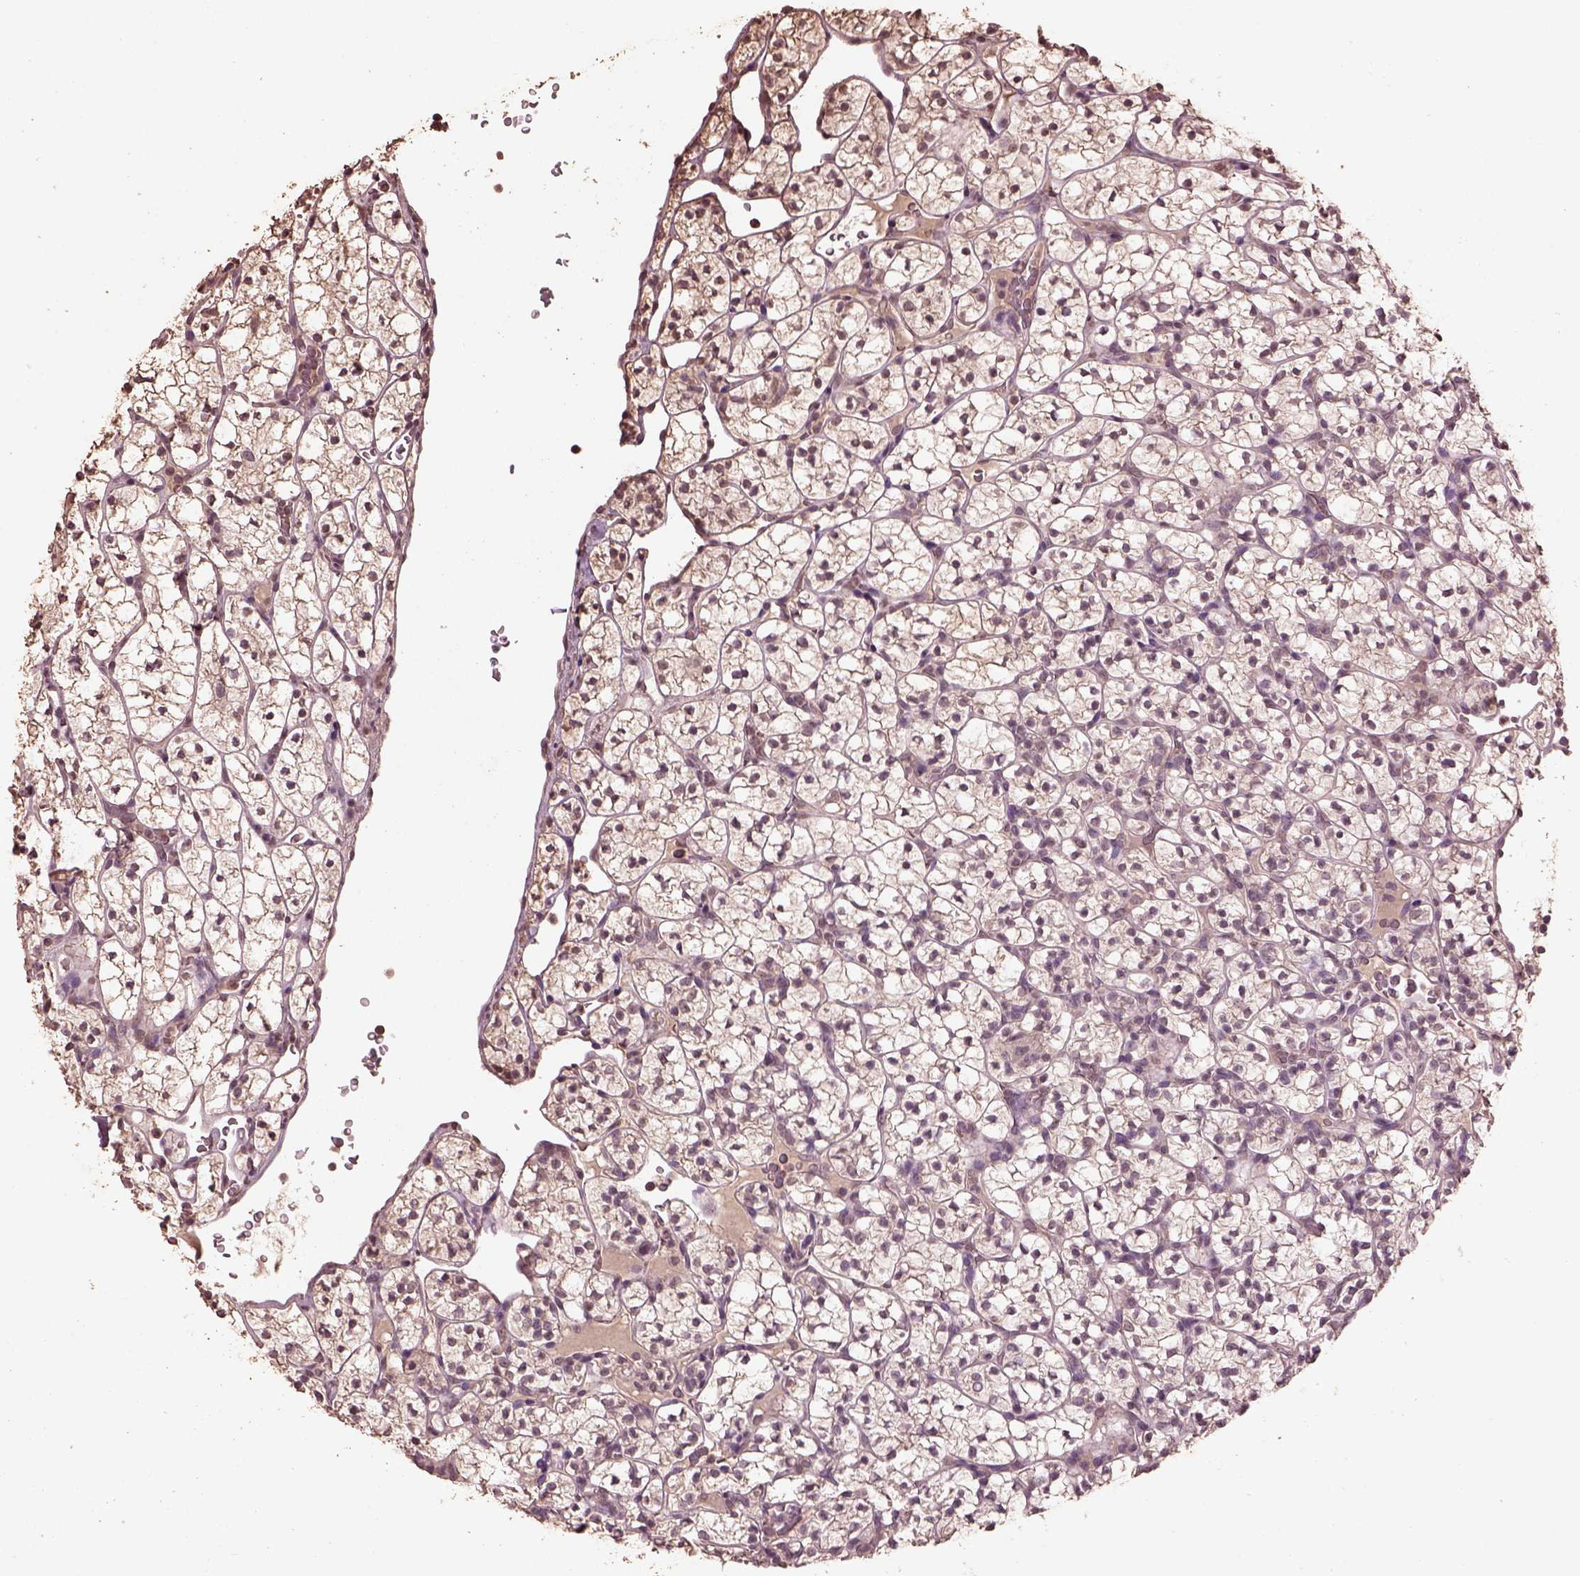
{"staining": {"intensity": "weak", "quantity": ">75%", "location": "cytoplasmic/membranous"}, "tissue": "renal cancer", "cell_type": "Tumor cells", "image_type": "cancer", "snomed": [{"axis": "morphology", "description": "Adenocarcinoma, NOS"}, {"axis": "topography", "description": "Kidney"}], "caption": "Protein staining exhibits weak cytoplasmic/membranous positivity in about >75% of tumor cells in renal cancer.", "gene": "CPT1C", "patient": {"sex": "female", "age": 89}}